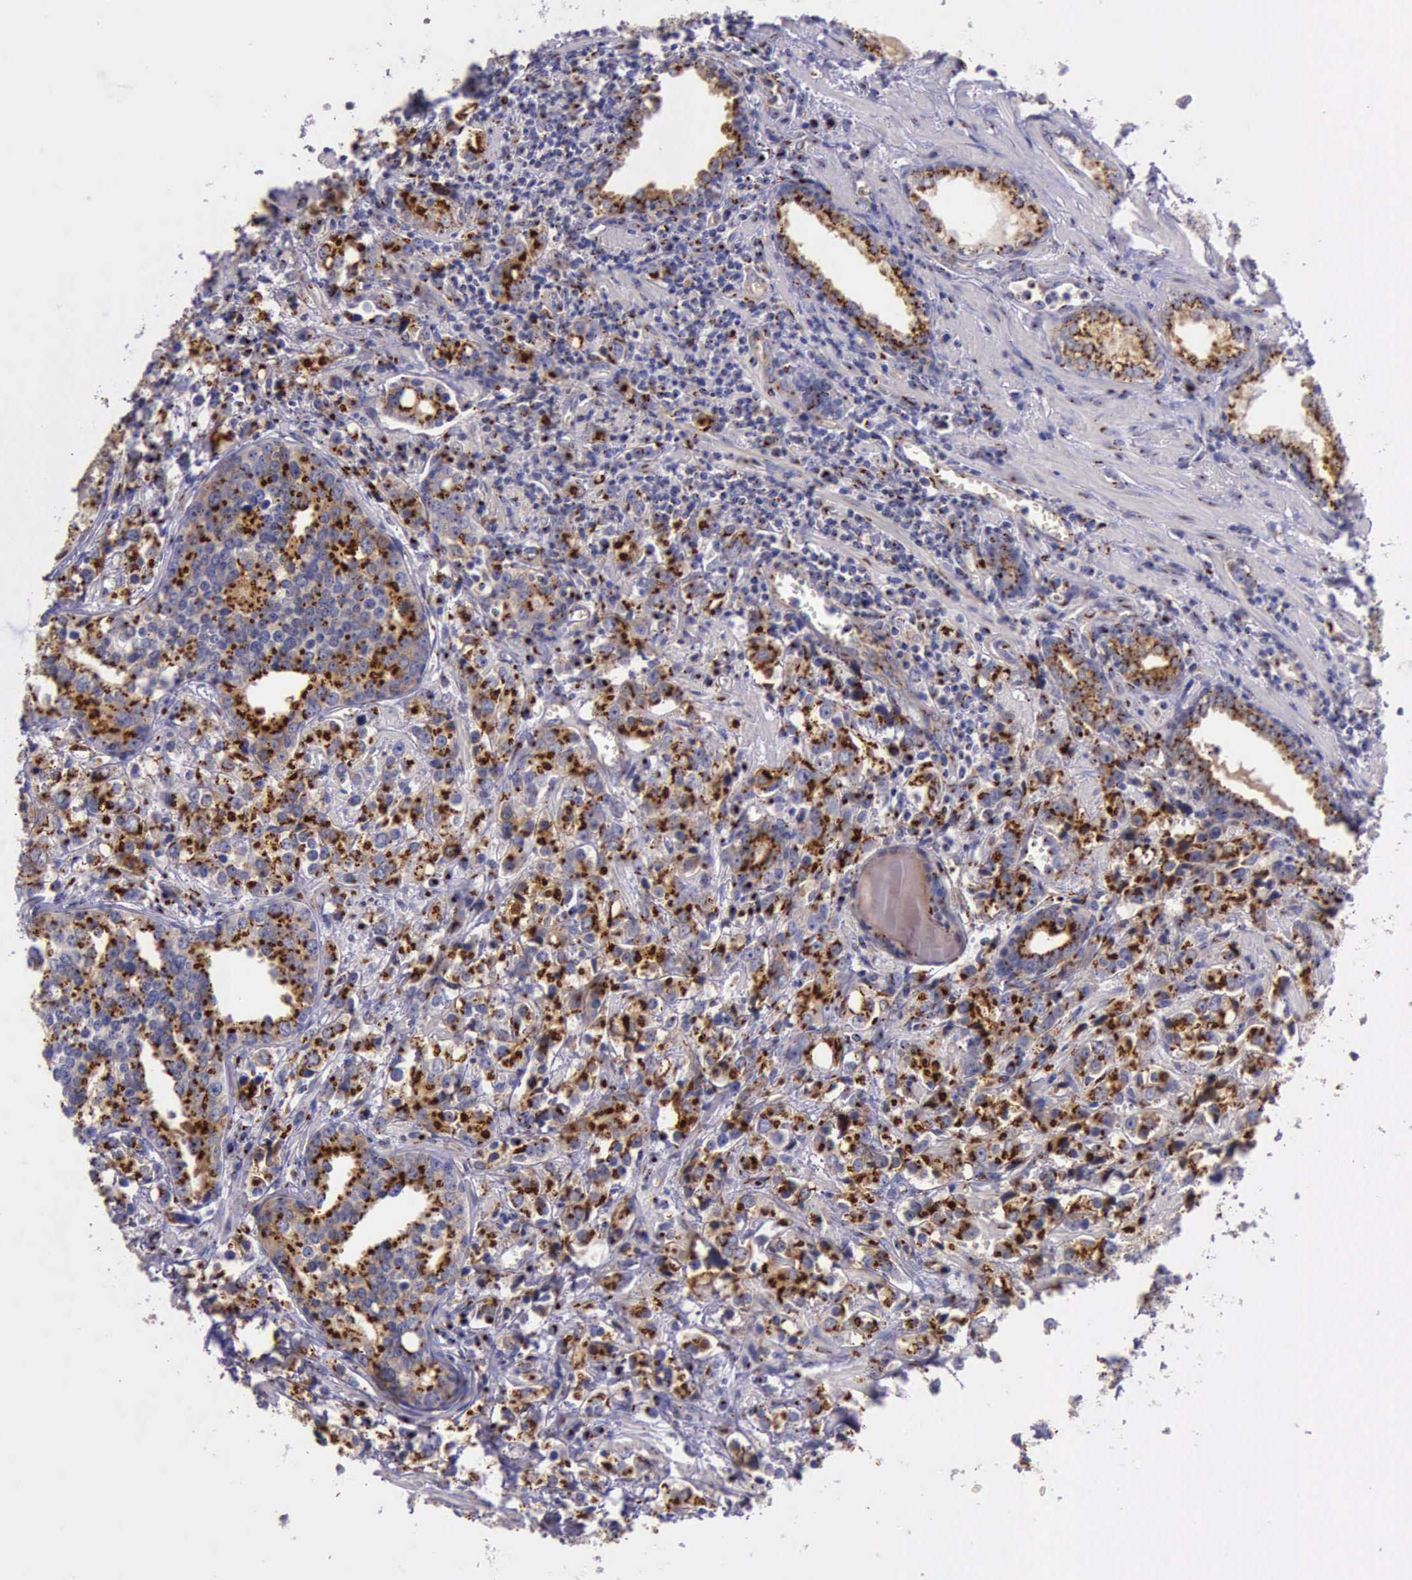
{"staining": {"intensity": "strong", "quantity": ">75%", "location": "cytoplasmic/membranous"}, "tissue": "prostate cancer", "cell_type": "Tumor cells", "image_type": "cancer", "snomed": [{"axis": "morphology", "description": "Adenocarcinoma, High grade"}, {"axis": "topography", "description": "Prostate"}], "caption": "High-grade adenocarcinoma (prostate) was stained to show a protein in brown. There is high levels of strong cytoplasmic/membranous expression in approximately >75% of tumor cells. (Brightfield microscopy of DAB IHC at high magnification).", "gene": "GOLGA5", "patient": {"sex": "male", "age": 71}}